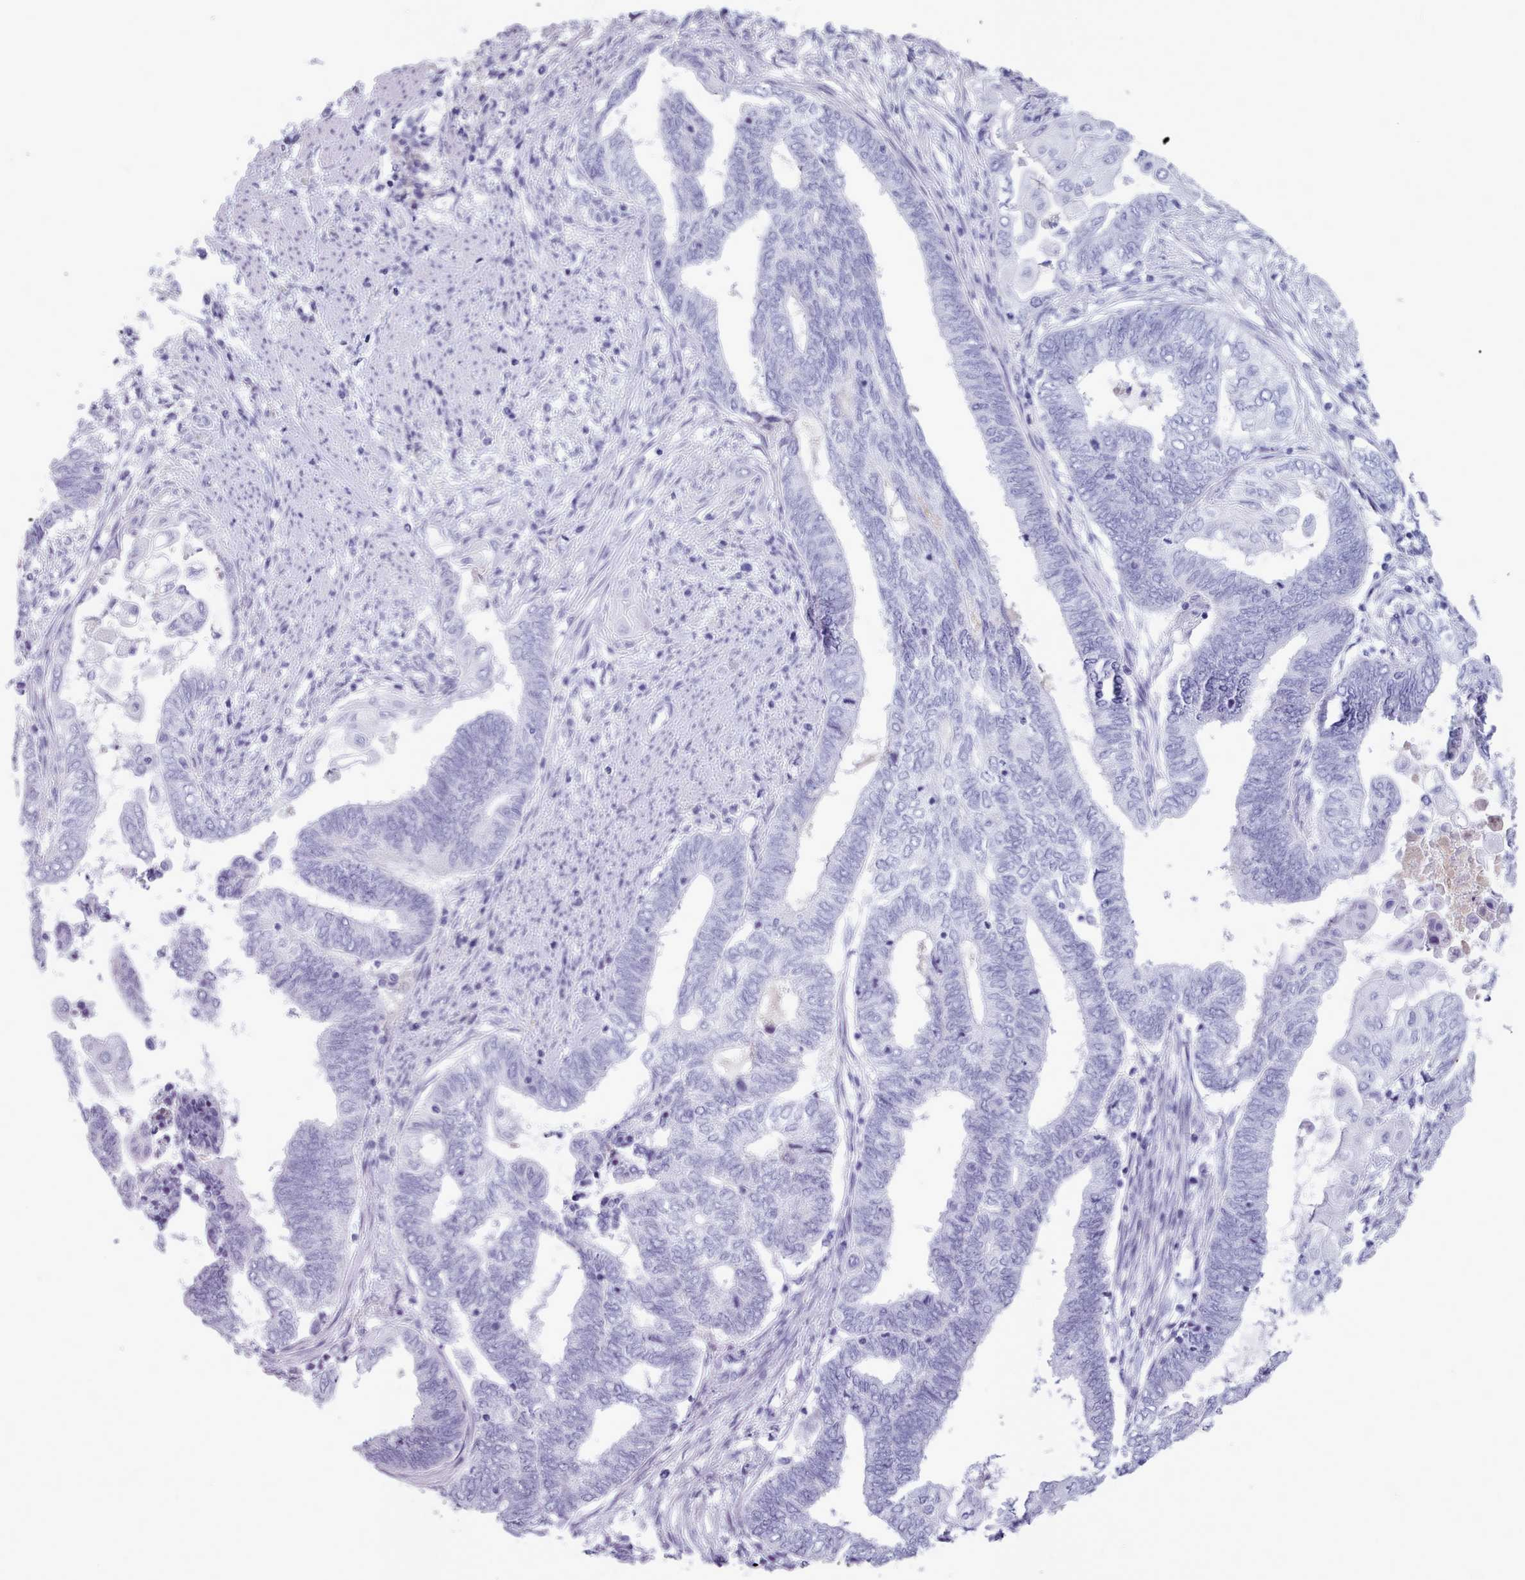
{"staining": {"intensity": "negative", "quantity": "none", "location": "none"}, "tissue": "endometrial cancer", "cell_type": "Tumor cells", "image_type": "cancer", "snomed": [{"axis": "morphology", "description": "Adenocarcinoma, NOS"}, {"axis": "topography", "description": "Uterus"}, {"axis": "topography", "description": "Endometrium"}], "caption": "An immunohistochemistry (IHC) histopathology image of endometrial adenocarcinoma is shown. There is no staining in tumor cells of endometrial adenocarcinoma.", "gene": "ZNF43", "patient": {"sex": "female", "age": 70}}